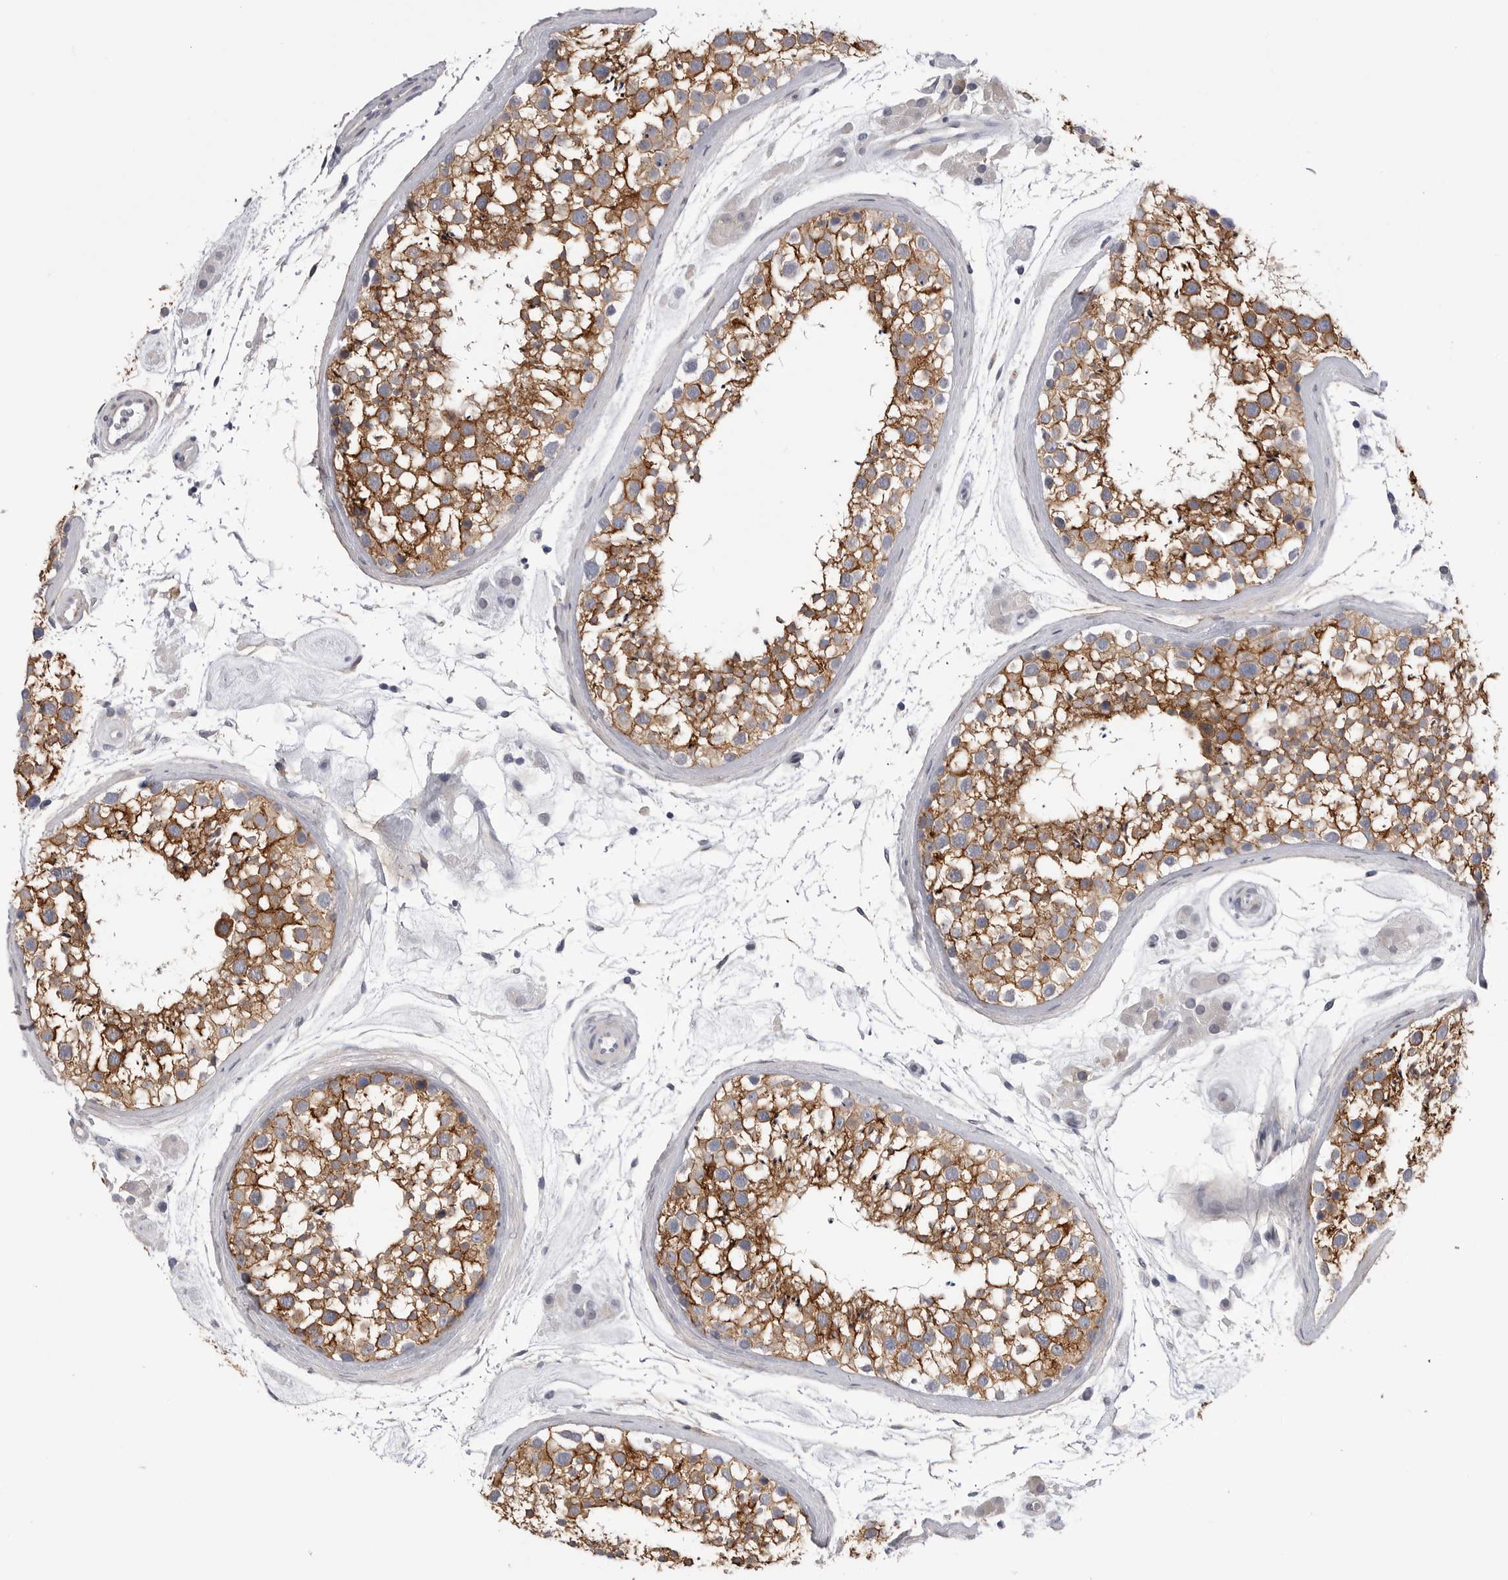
{"staining": {"intensity": "moderate", "quantity": ">75%", "location": "cytoplasmic/membranous"}, "tissue": "testis", "cell_type": "Cells in seminiferous ducts", "image_type": "normal", "snomed": [{"axis": "morphology", "description": "Normal tissue, NOS"}, {"axis": "topography", "description": "Testis"}], "caption": "This is an image of IHC staining of benign testis, which shows moderate staining in the cytoplasmic/membranous of cells in seminiferous ducts.", "gene": "AKAP12", "patient": {"sex": "male", "age": 46}}